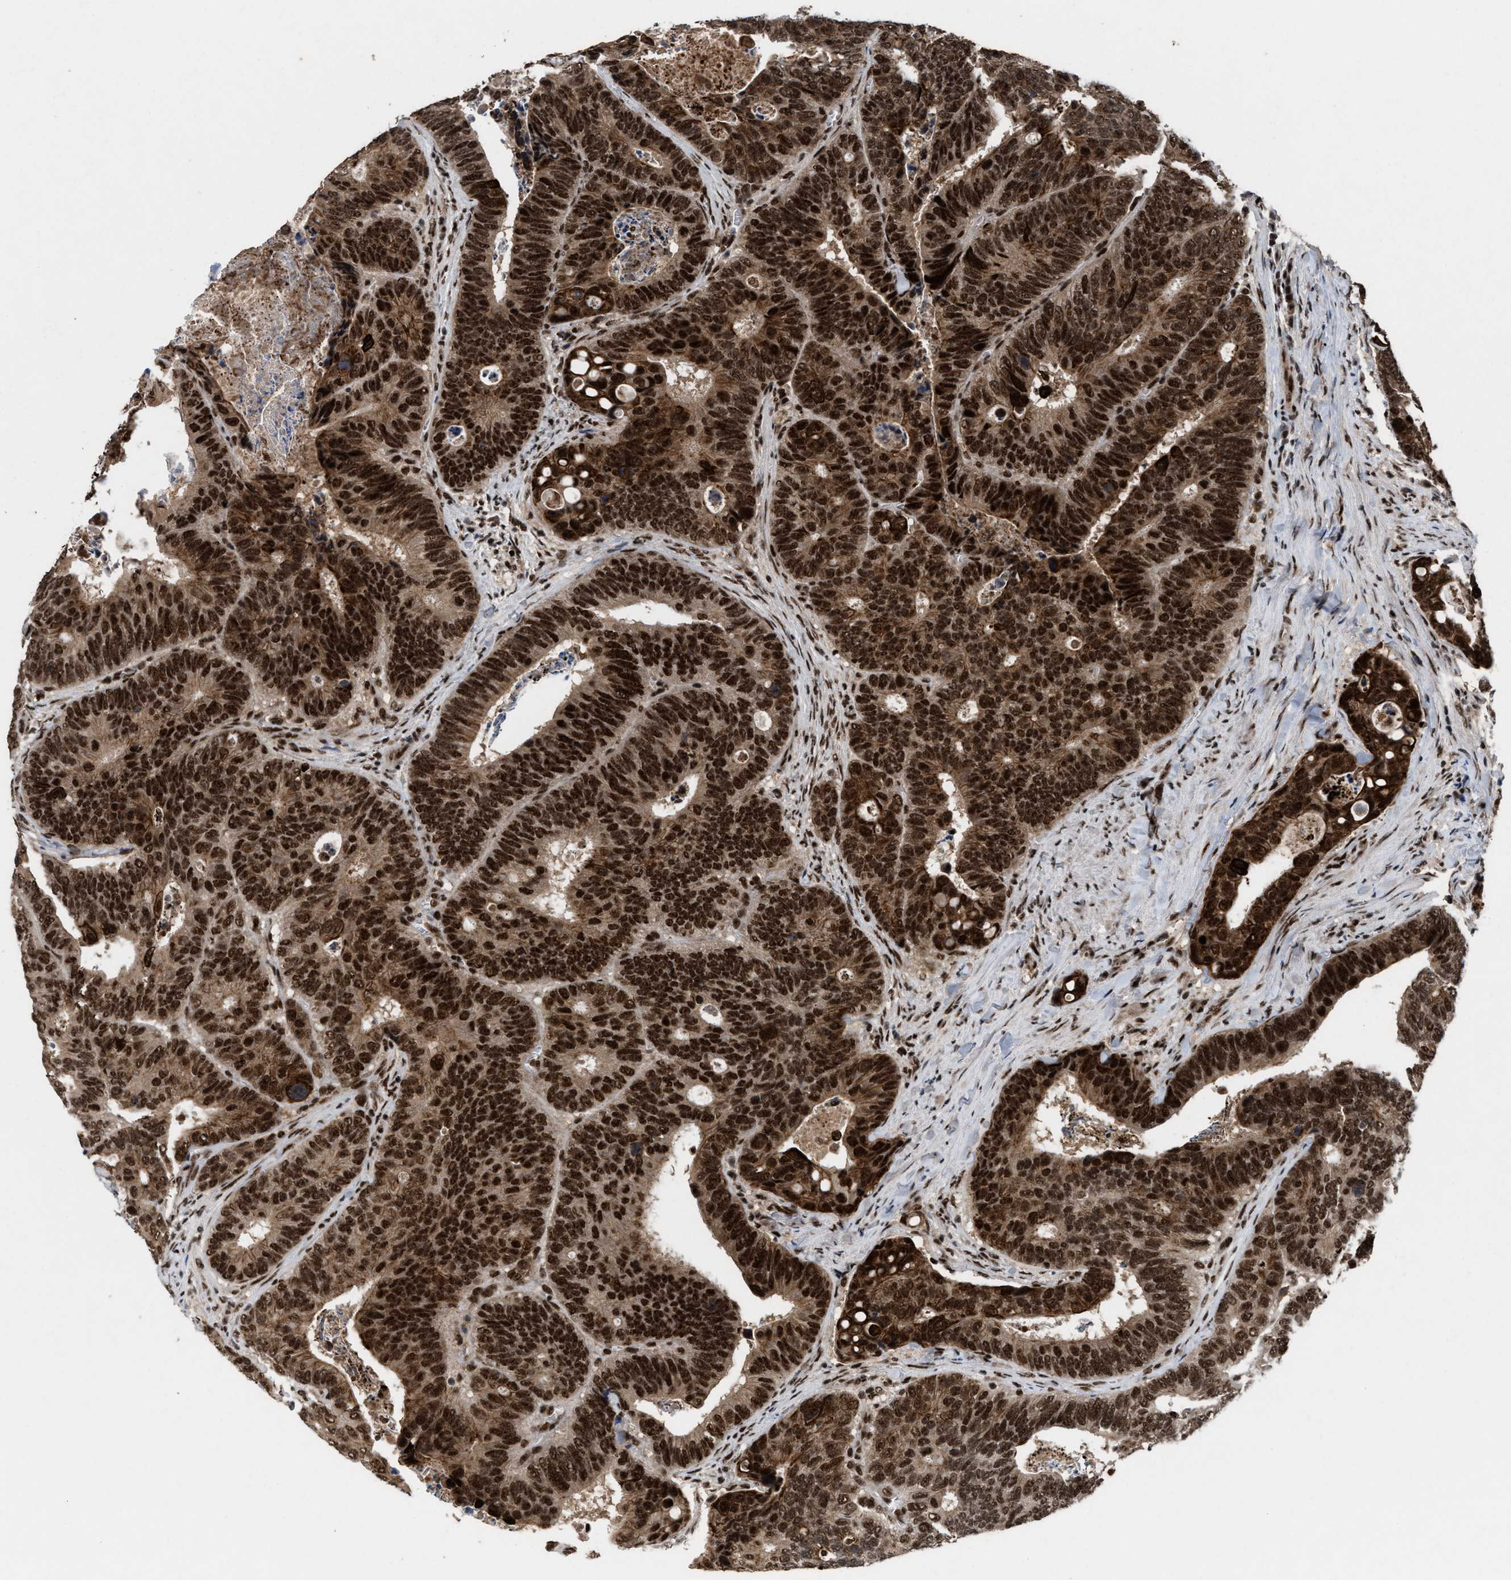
{"staining": {"intensity": "strong", "quantity": ">75%", "location": "cytoplasmic/membranous,nuclear"}, "tissue": "colorectal cancer", "cell_type": "Tumor cells", "image_type": "cancer", "snomed": [{"axis": "morphology", "description": "Inflammation, NOS"}, {"axis": "morphology", "description": "Adenocarcinoma, NOS"}, {"axis": "topography", "description": "Colon"}], "caption": "IHC photomicrograph of neoplastic tissue: colorectal cancer (adenocarcinoma) stained using immunohistochemistry displays high levels of strong protein expression localized specifically in the cytoplasmic/membranous and nuclear of tumor cells, appearing as a cytoplasmic/membranous and nuclear brown color.", "gene": "PRPF4", "patient": {"sex": "male", "age": 72}}